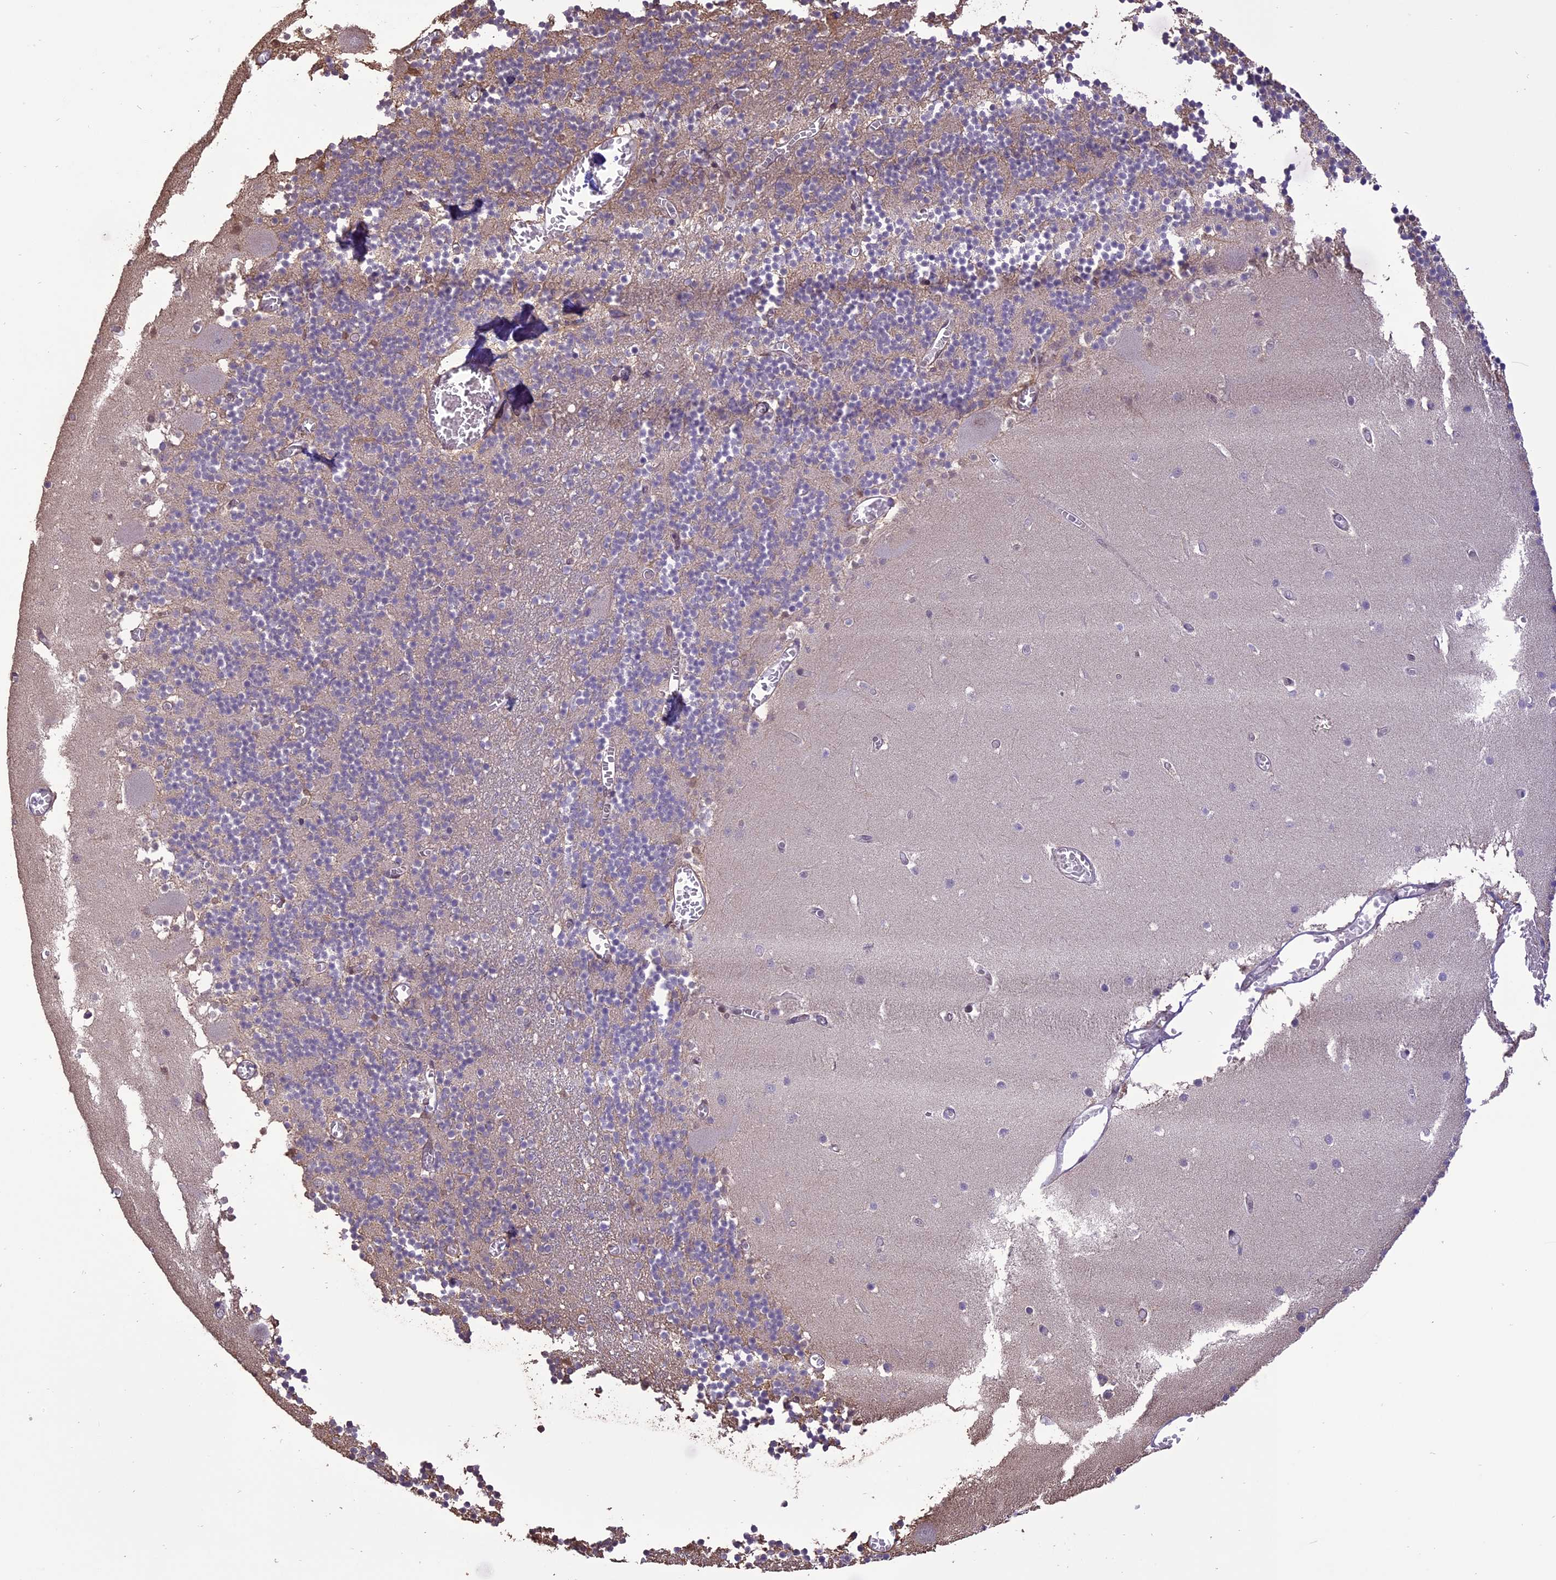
{"staining": {"intensity": "weak", "quantity": "25%-75%", "location": "cytoplasmic/membranous"}, "tissue": "cerebellum", "cell_type": "Cells in granular layer", "image_type": "normal", "snomed": [{"axis": "morphology", "description": "Normal tissue, NOS"}, {"axis": "topography", "description": "Cerebellum"}], "caption": "Immunohistochemistry (IHC) of benign cerebellum demonstrates low levels of weak cytoplasmic/membranous staining in approximately 25%-75% of cells in granular layer. (Brightfield microscopy of DAB IHC at high magnification).", "gene": "TIGD7", "patient": {"sex": "female", "age": 28}}